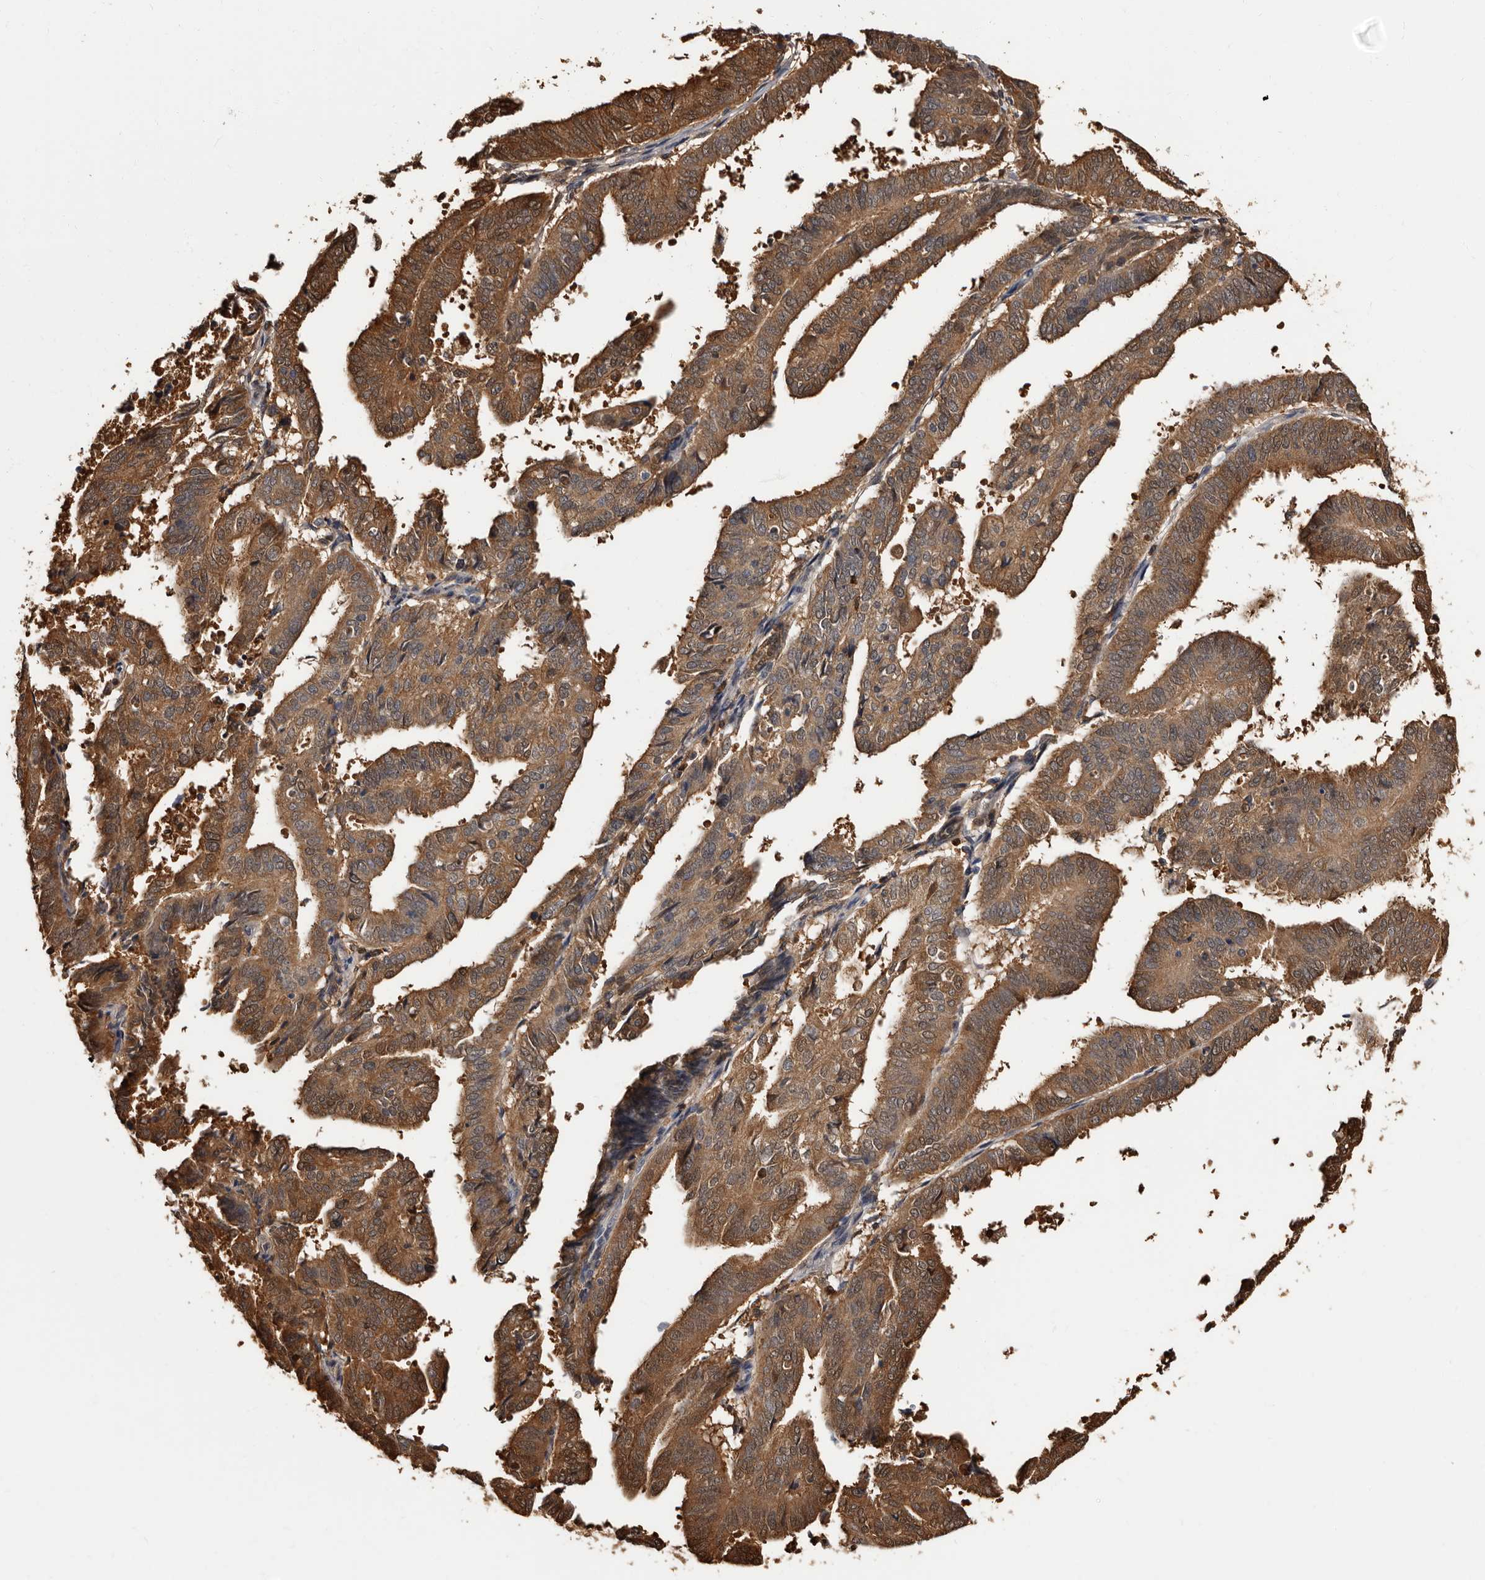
{"staining": {"intensity": "moderate", "quantity": ">75%", "location": "cytoplasmic/membranous,nuclear"}, "tissue": "endometrial cancer", "cell_type": "Tumor cells", "image_type": "cancer", "snomed": [{"axis": "morphology", "description": "Adenocarcinoma, NOS"}, {"axis": "topography", "description": "Uterus"}], "caption": "A brown stain highlights moderate cytoplasmic/membranous and nuclear positivity of a protein in adenocarcinoma (endometrial) tumor cells. (brown staining indicates protein expression, while blue staining denotes nuclei).", "gene": "DNPH1", "patient": {"sex": "female", "age": 77}}